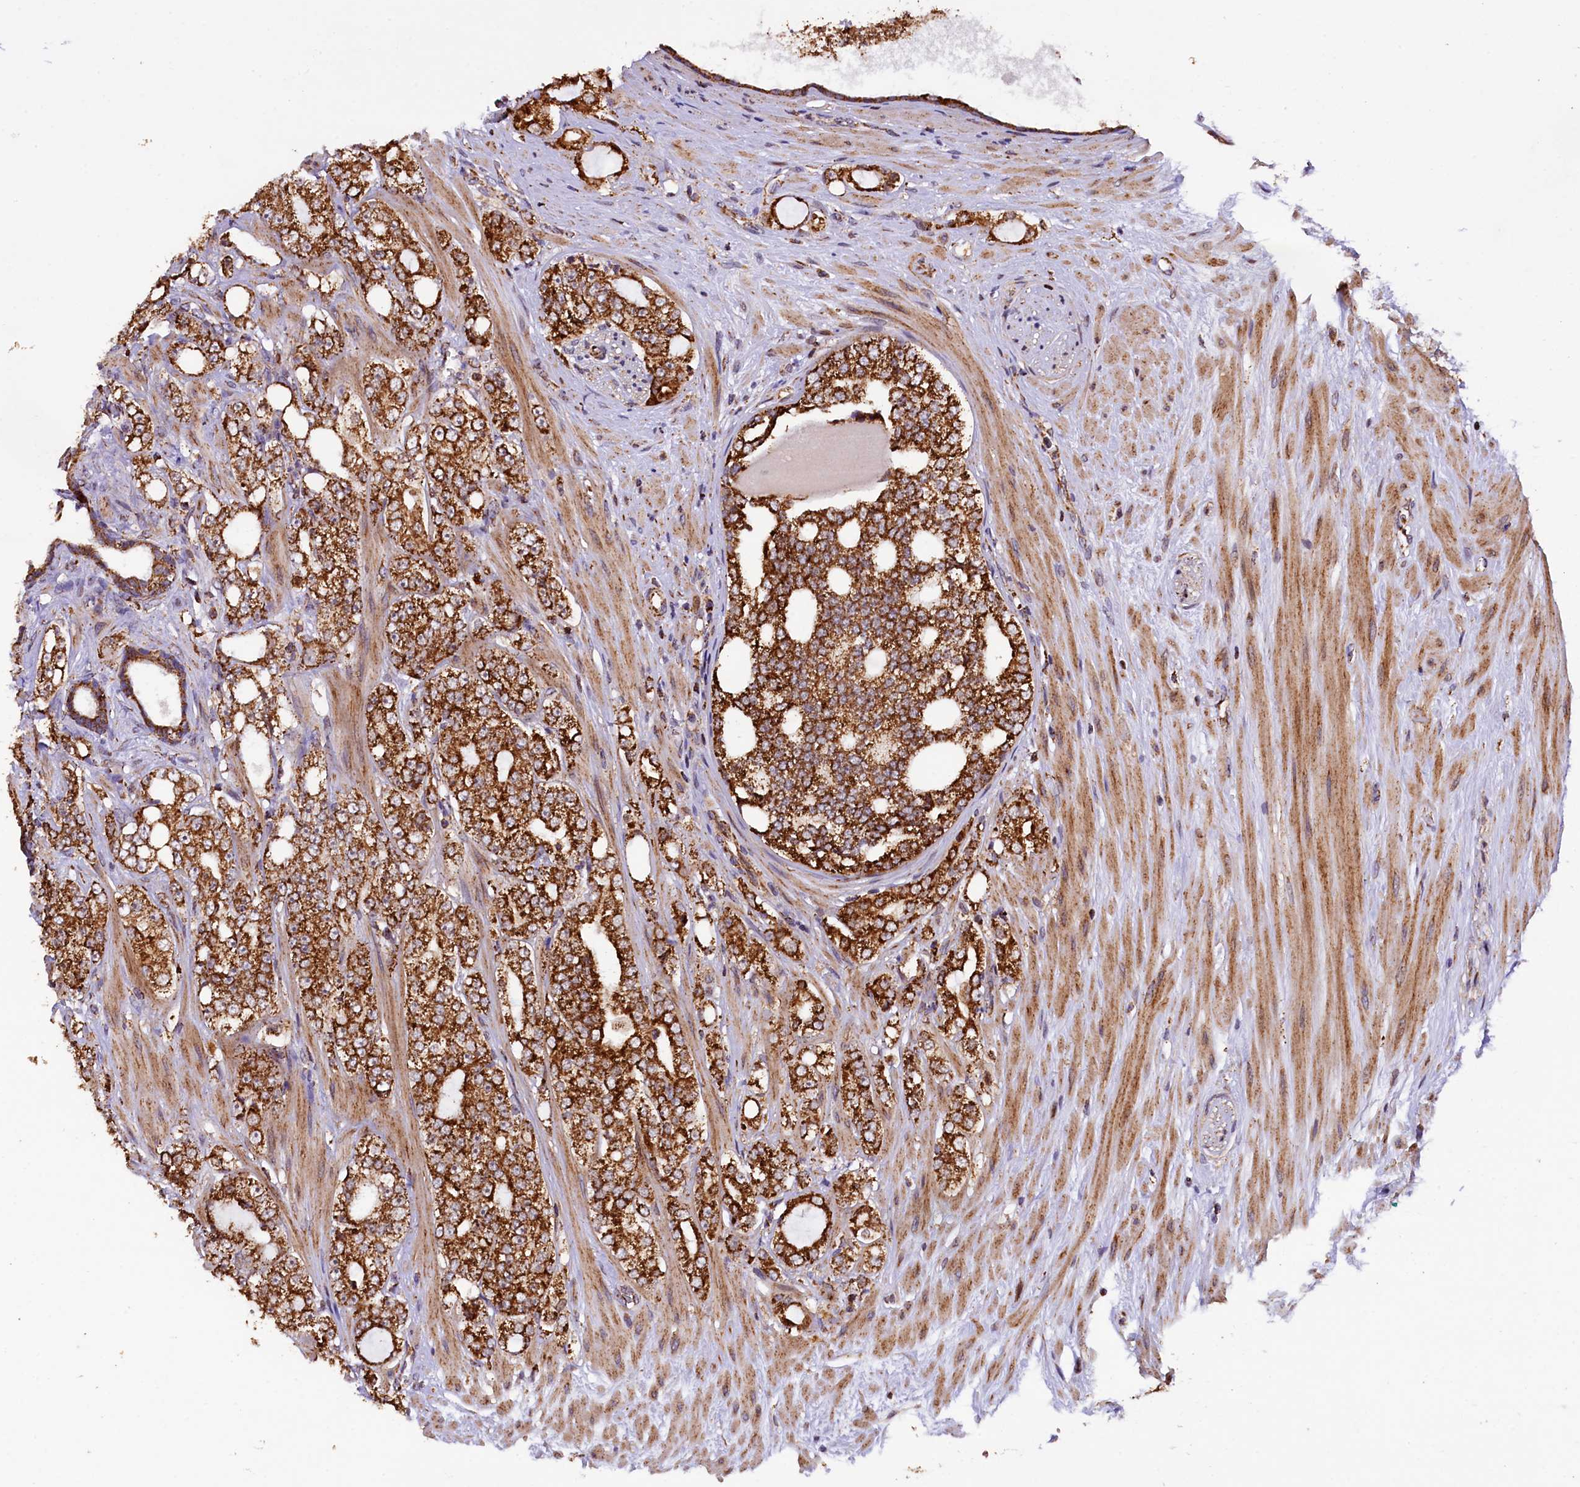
{"staining": {"intensity": "strong", "quantity": ">75%", "location": "cytoplasmic/membranous"}, "tissue": "prostate cancer", "cell_type": "Tumor cells", "image_type": "cancer", "snomed": [{"axis": "morphology", "description": "Adenocarcinoma, High grade"}, {"axis": "topography", "description": "Prostate"}], "caption": "Prostate high-grade adenocarcinoma stained with a protein marker shows strong staining in tumor cells.", "gene": "KLC2", "patient": {"sex": "male", "age": 64}}